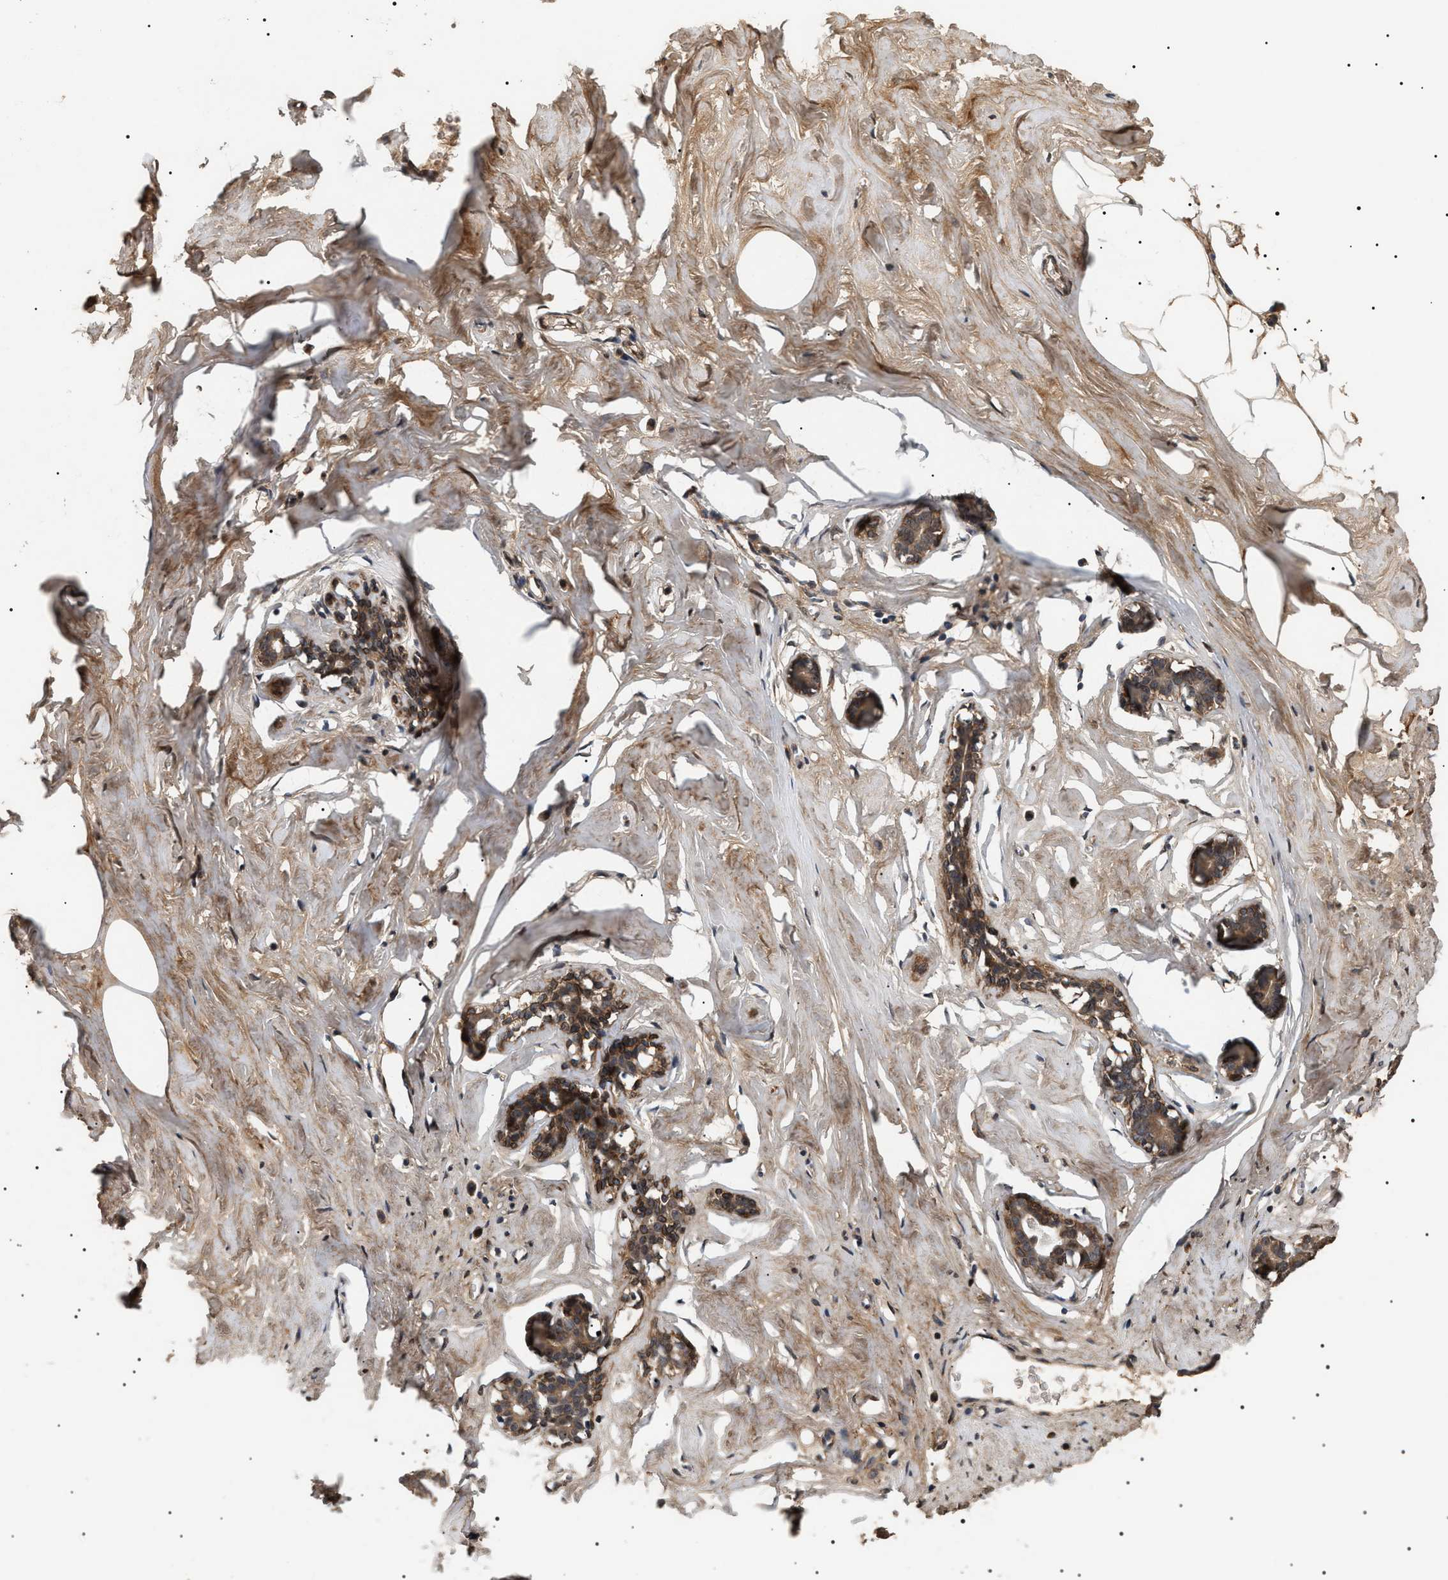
{"staining": {"intensity": "strong", "quantity": "25%-75%", "location": "cytoplasmic/membranous"}, "tissue": "adipose tissue", "cell_type": "Adipocytes", "image_type": "normal", "snomed": [{"axis": "morphology", "description": "Normal tissue, NOS"}, {"axis": "morphology", "description": "Fibrosis, NOS"}, {"axis": "topography", "description": "Breast"}, {"axis": "topography", "description": "Adipose tissue"}], "caption": "Protein staining of unremarkable adipose tissue exhibits strong cytoplasmic/membranous expression in about 25%-75% of adipocytes.", "gene": "ZBTB26", "patient": {"sex": "female", "age": 39}}